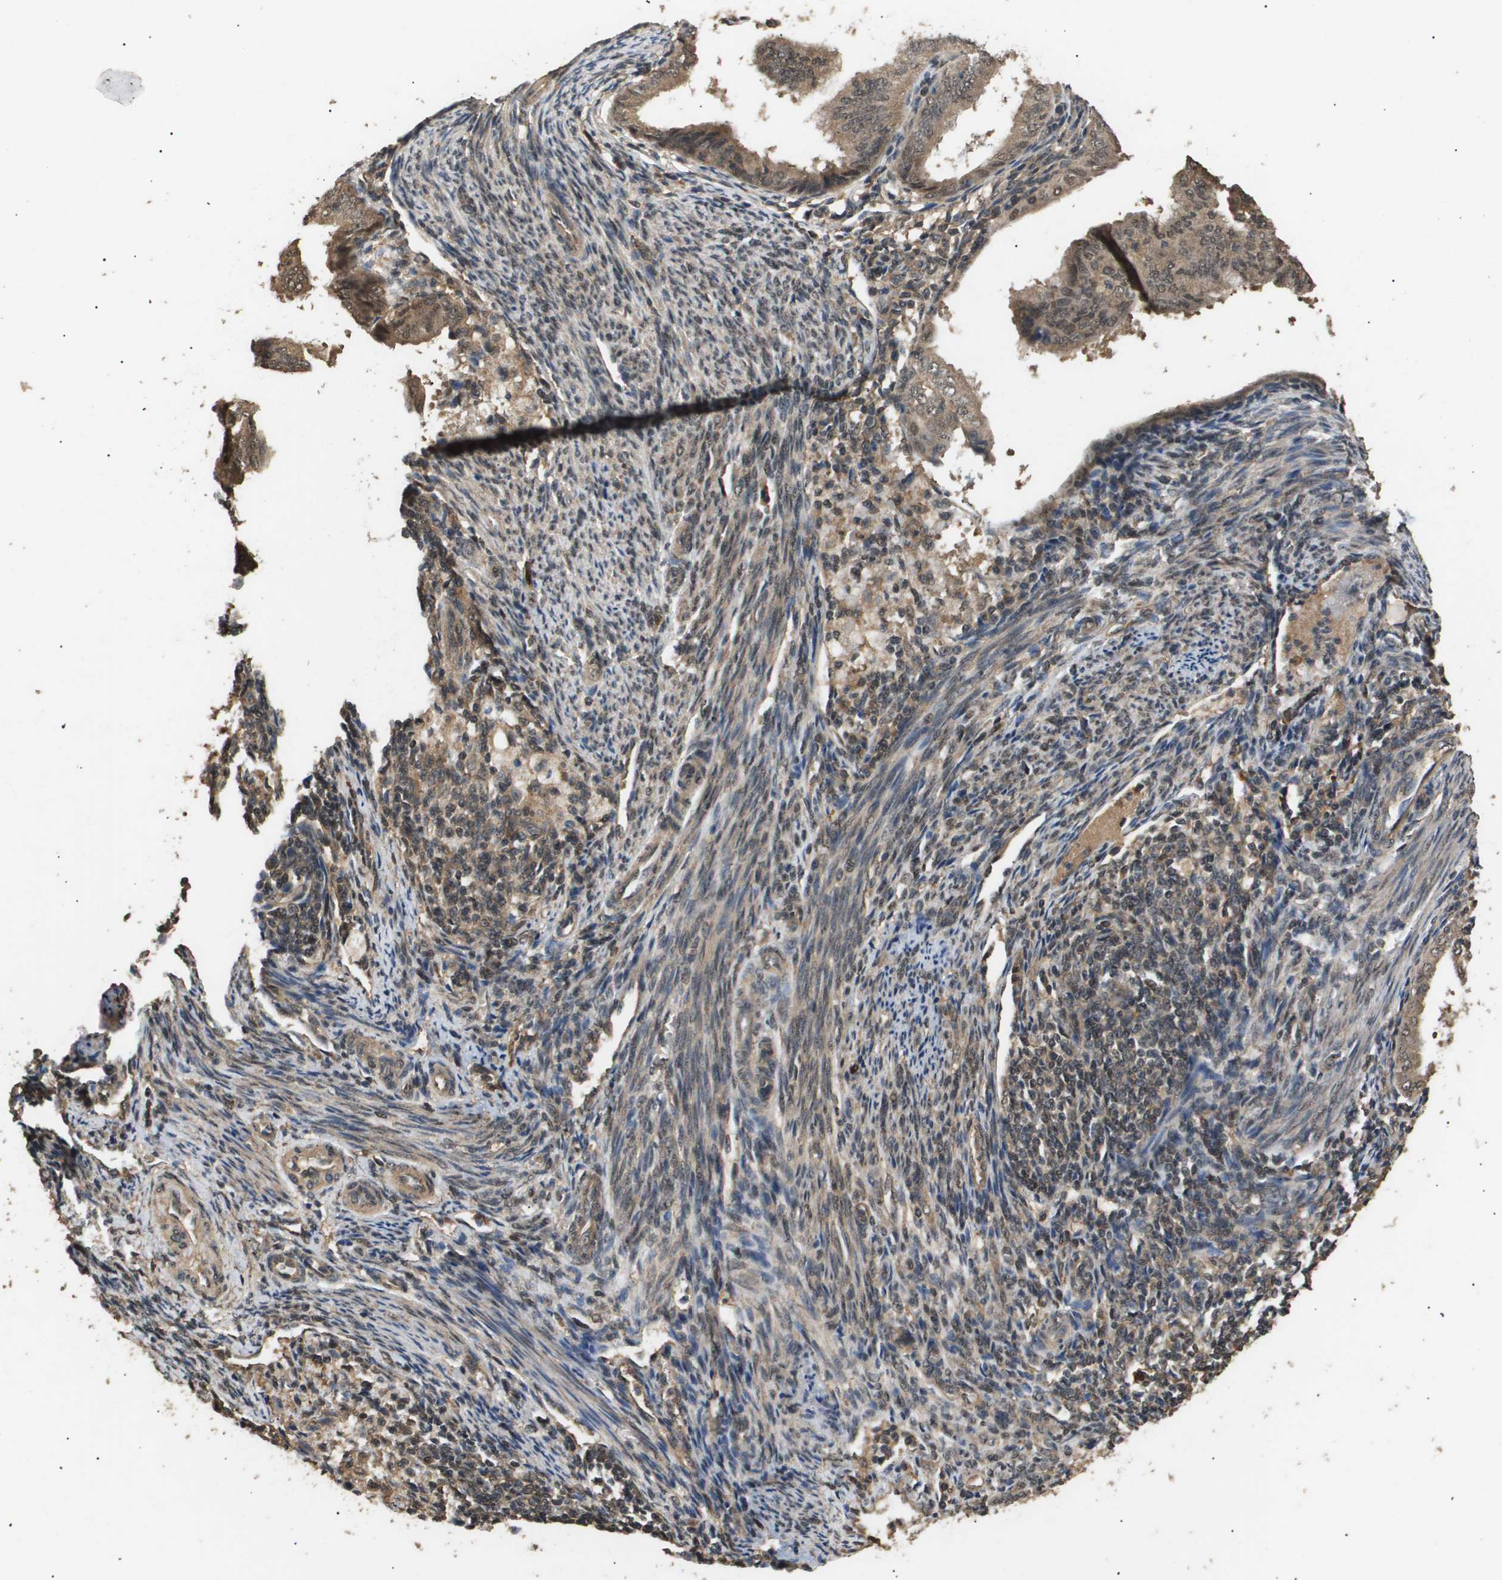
{"staining": {"intensity": "moderate", "quantity": ">75%", "location": "cytoplasmic/membranous,nuclear"}, "tissue": "endometrial cancer", "cell_type": "Tumor cells", "image_type": "cancer", "snomed": [{"axis": "morphology", "description": "Adenocarcinoma, NOS"}, {"axis": "topography", "description": "Endometrium"}], "caption": "Protein staining displays moderate cytoplasmic/membranous and nuclear positivity in about >75% of tumor cells in adenocarcinoma (endometrial). (IHC, brightfield microscopy, high magnification).", "gene": "ING1", "patient": {"sex": "female", "age": 58}}